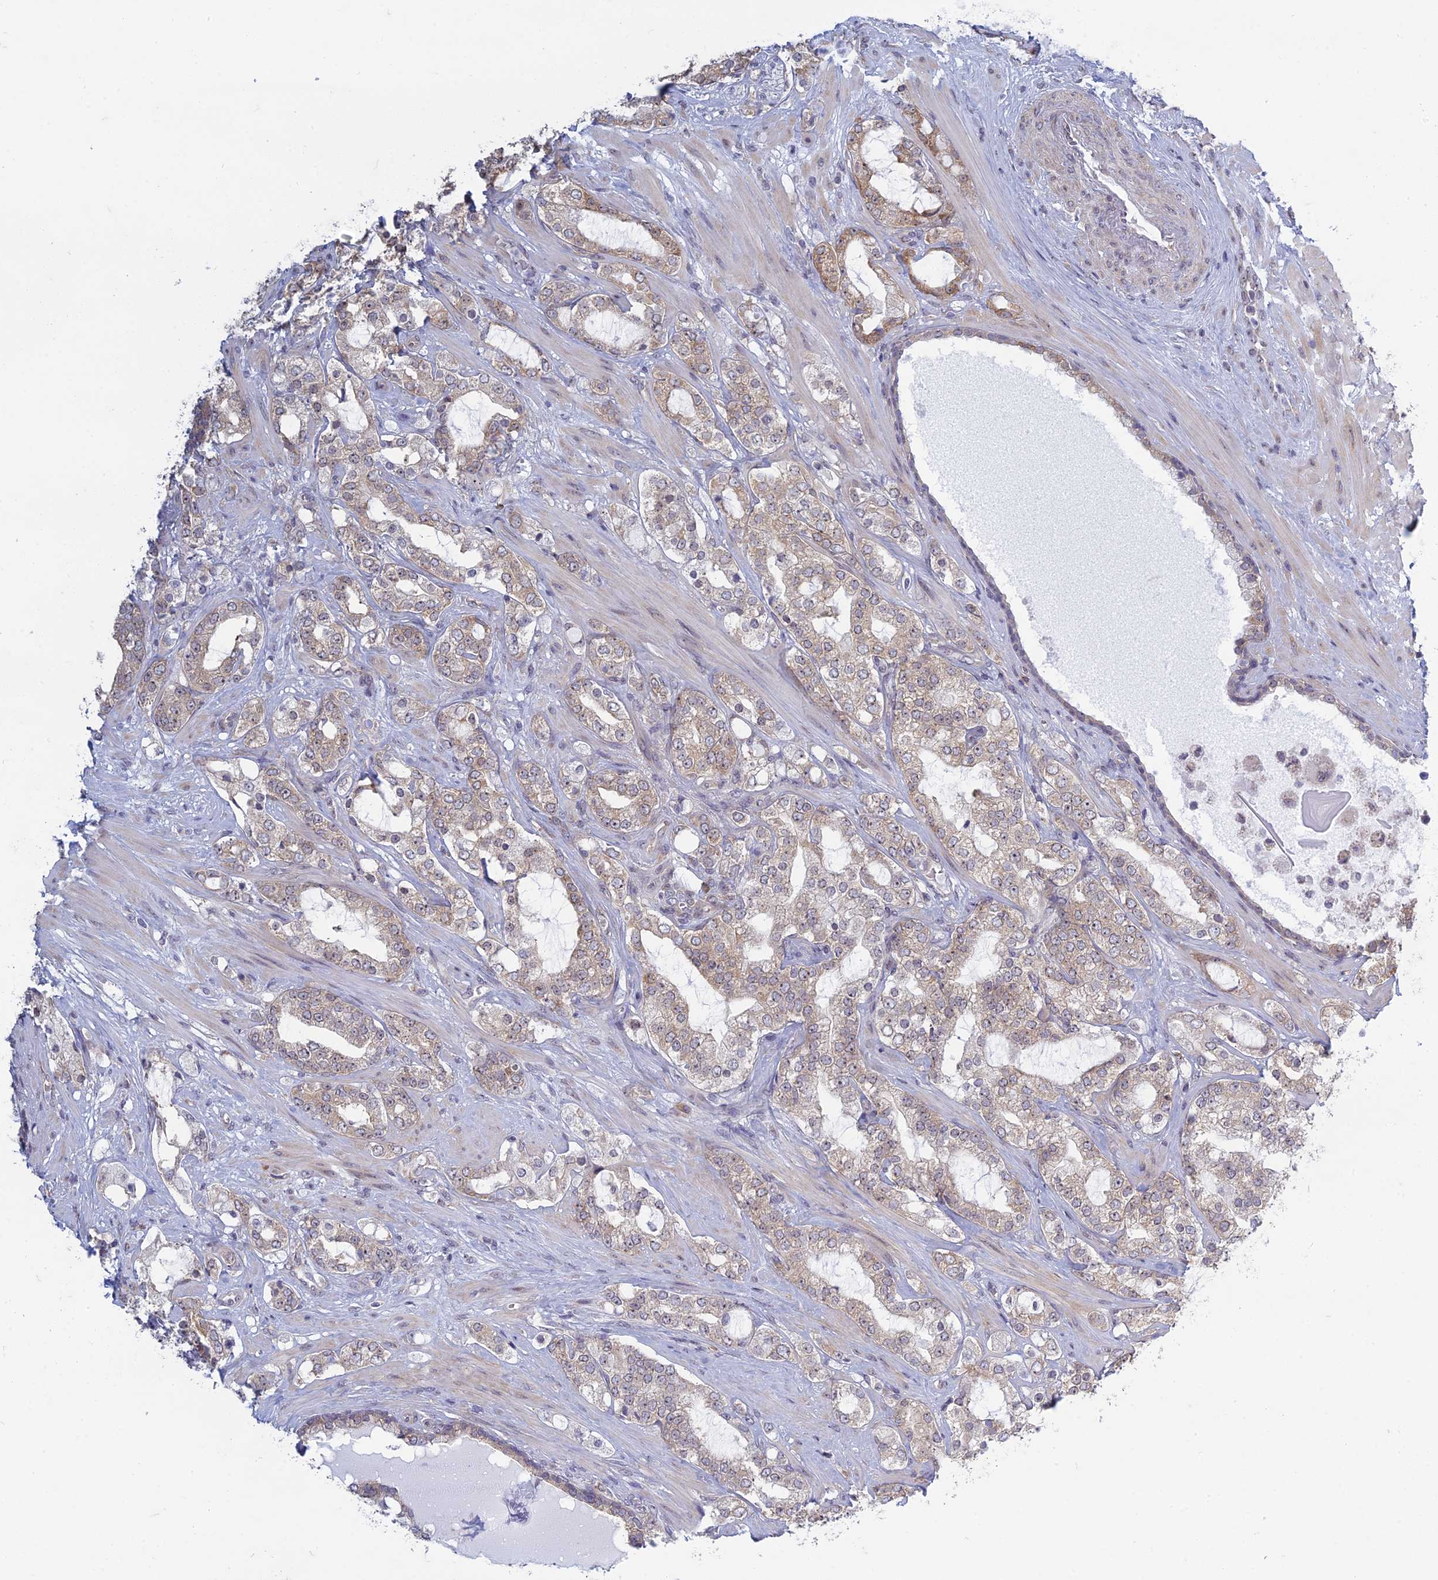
{"staining": {"intensity": "weak", "quantity": "25%-75%", "location": "cytoplasmic/membranous"}, "tissue": "prostate cancer", "cell_type": "Tumor cells", "image_type": "cancer", "snomed": [{"axis": "morphology", "description": "Adenocarcinoma, High grade"}, {"axis": "topography", "description": "Prostate"}], "caption": "DAB immunohistochemical staining of human prostate adenocarcinoma (high-grade) shows weak cytoplasmic/membranous protein staining in approximately 25%-75% of tumor cells. Nuclei are stained in blue.", "gene": "RPS19BP1", "patient": {"sex": "male", "age": 64}}